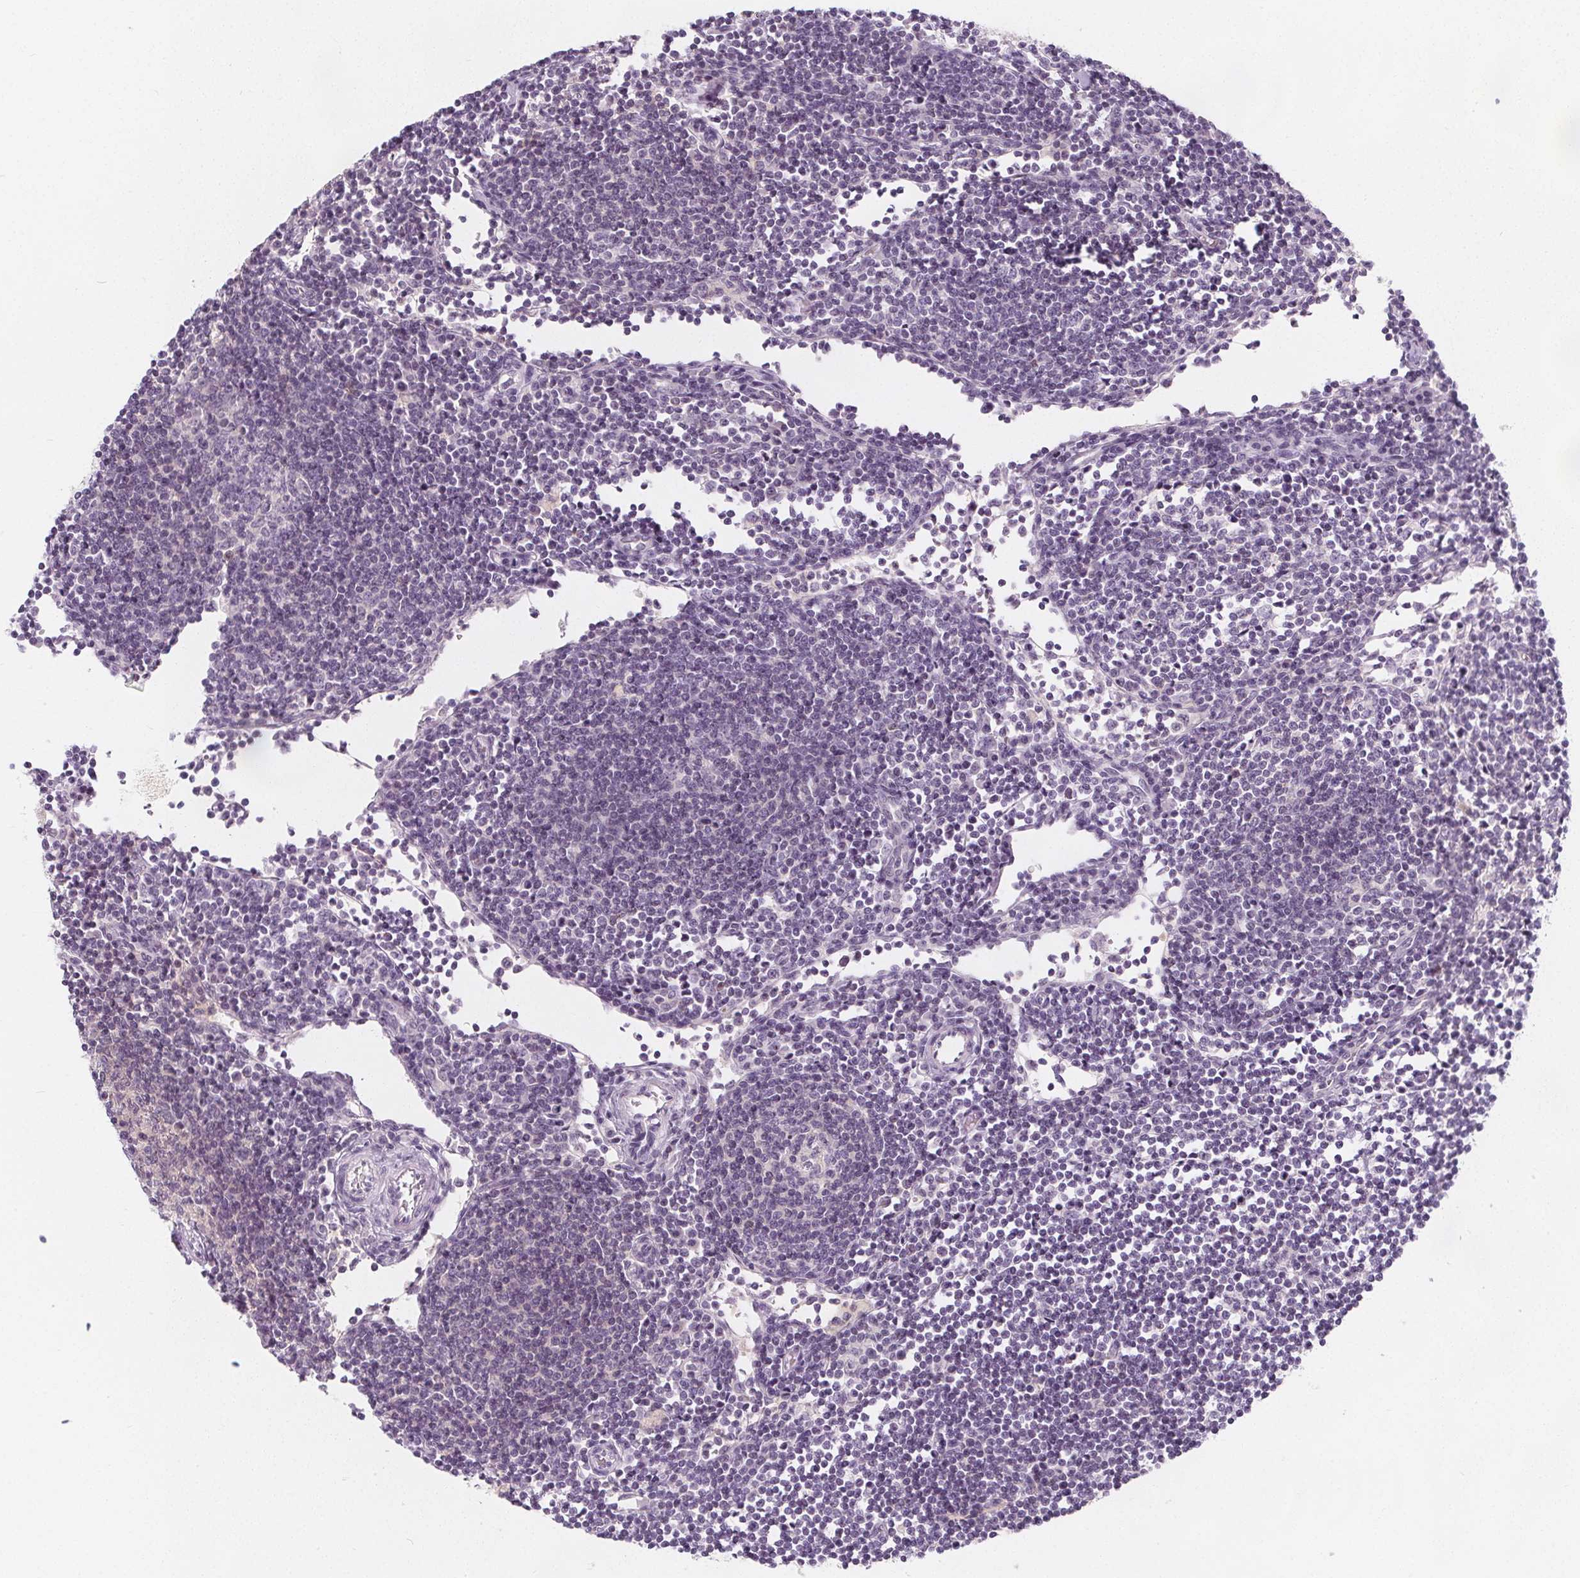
{"staining": {"intensity": "negative", "quantity": "none", "location": "none"}, "tissue": "lymph node", "cell_type": "Germinal center cells", "image_type": "normal", "snomed": [{"axis": "morphology", "description": "Normal tissue, NOS"}, {"axis": "topography", "description": "Lymph node"}], "caption": "This image is of normal lymph node stained with immunohistochemistry to label a protein in brown with the nuclei are counter-stained blue. There is no positivity in germinal center cells. (DAB (3,3'-diaminobenzidine) immunohistochemistry (IHC) with hematoxylin counter stain).", "gene": "UGP2", "patient": {"sex": "male", "age": 67}}